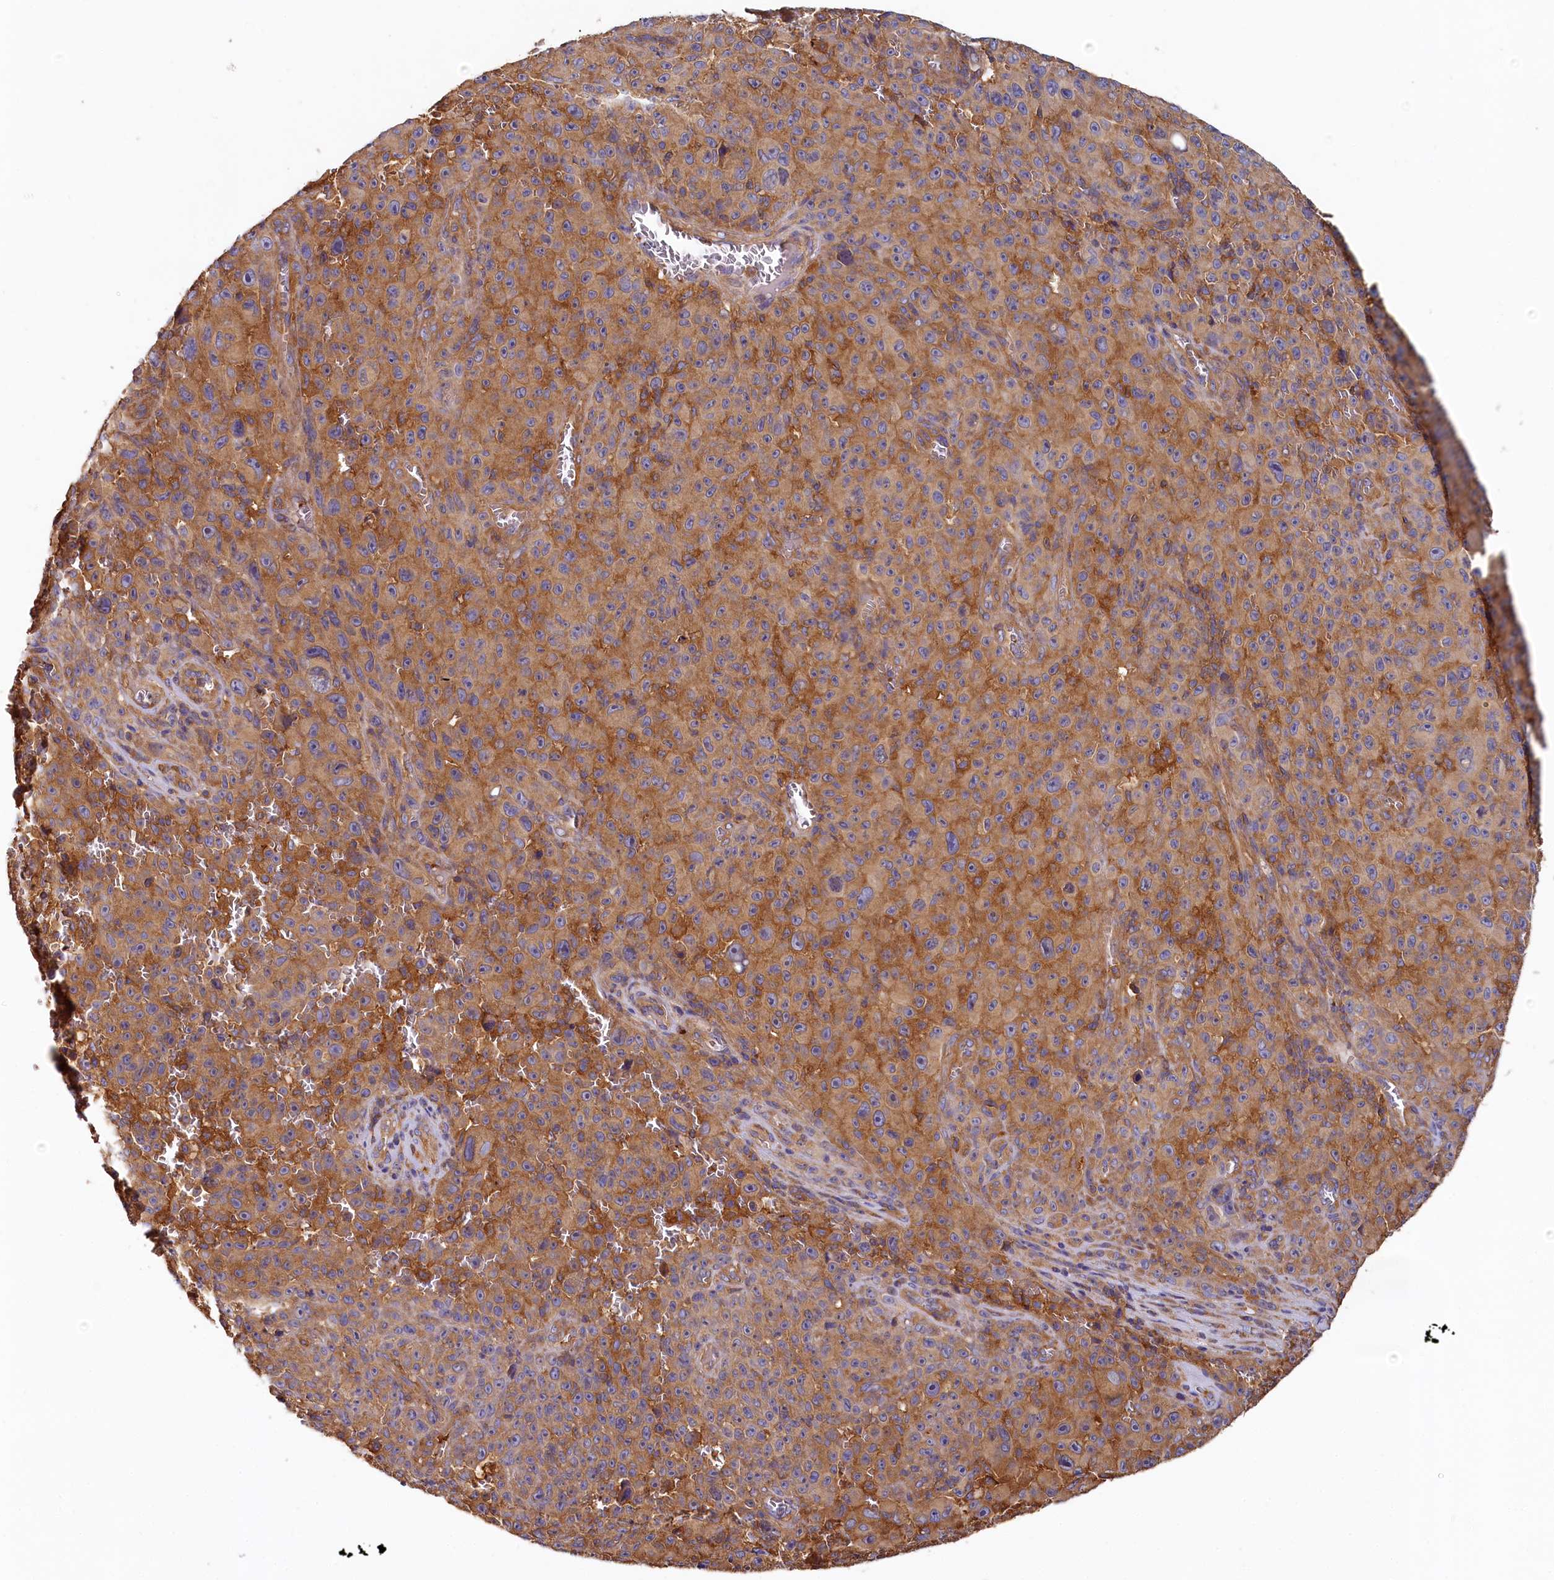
{"staining": {"intensity": "weak", "quantity": ">75%", "location": "cytoplasmic/membranous"}, "tissue": "melanoma", "cell_type": "Tumor cells", "image_type": "cancer", "snomed": [{"axis": "morphology", "description": "Malignant melanoma, NOS"}, {"axis": "topography", "description": "Skin"}], "caption": "An immunohistochemistry image of neoplastic tissue is shown. Protein staining in brown highlights weak cytoplasmic/membranous positivity in melanoma within tumor cells.", "gene": "PPIP5K1", "patient": {"sex": "female", "age": 82}}